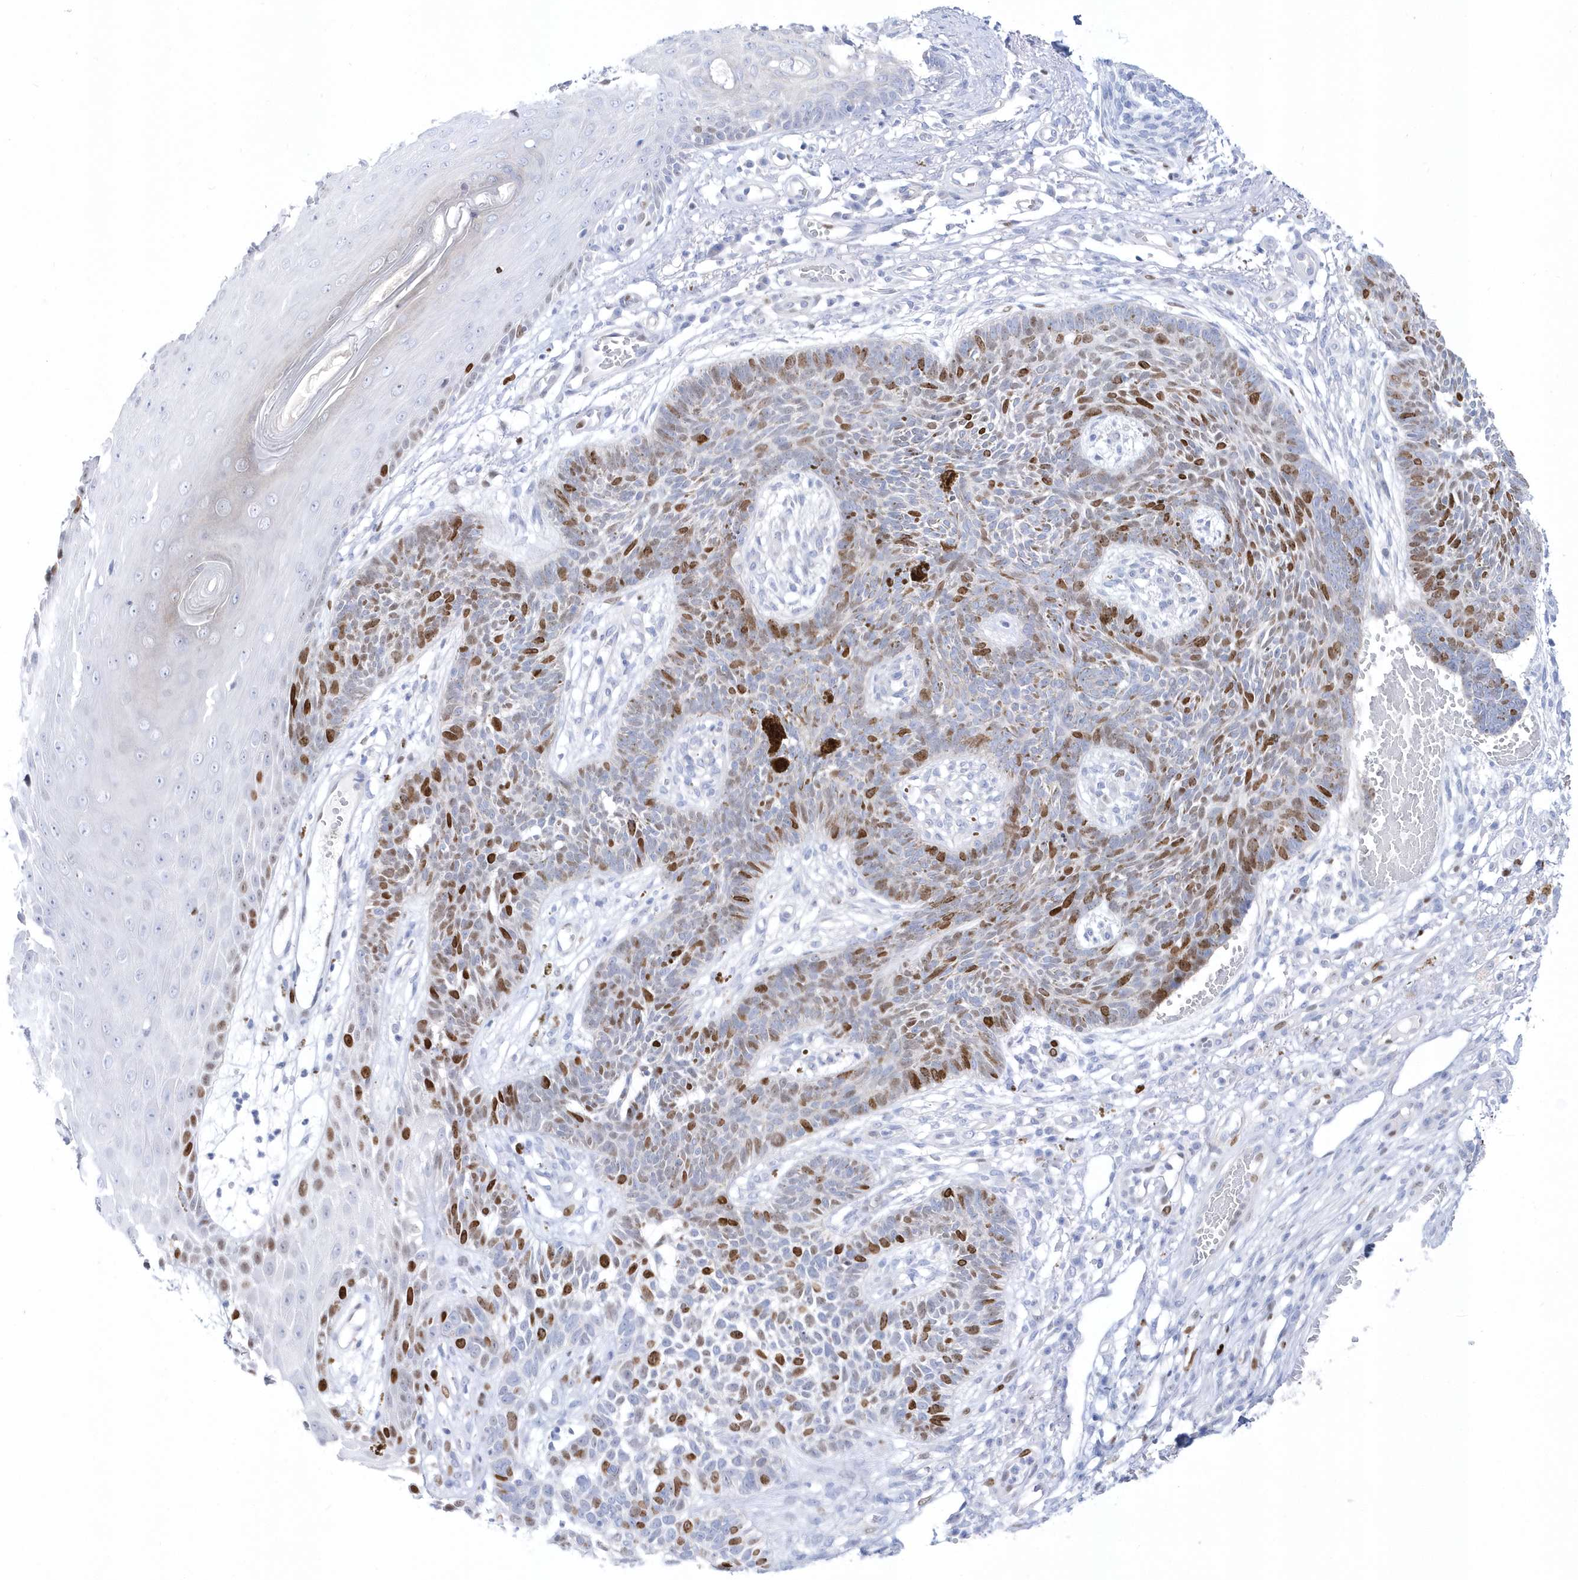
{"staining": {"intensity": "moderate", "quantity": "25%-75%", "location": "nuclear"}, "tissue": "skin cancer", "cell_type": "Tumor cells", "image_type": "cancer", "snomed": [{"axis": "morphology", "description": "Basal cell carcinoma"}, {"axis": "topography", "description": "Skin"}], "caption": "Moderate nuclear protein expression is present in approximately 25%-75% of tumor cells in skin basal cell carcinoma.", "gene": "TMCO6", "patient": {"sex": "female", "age": 84}}